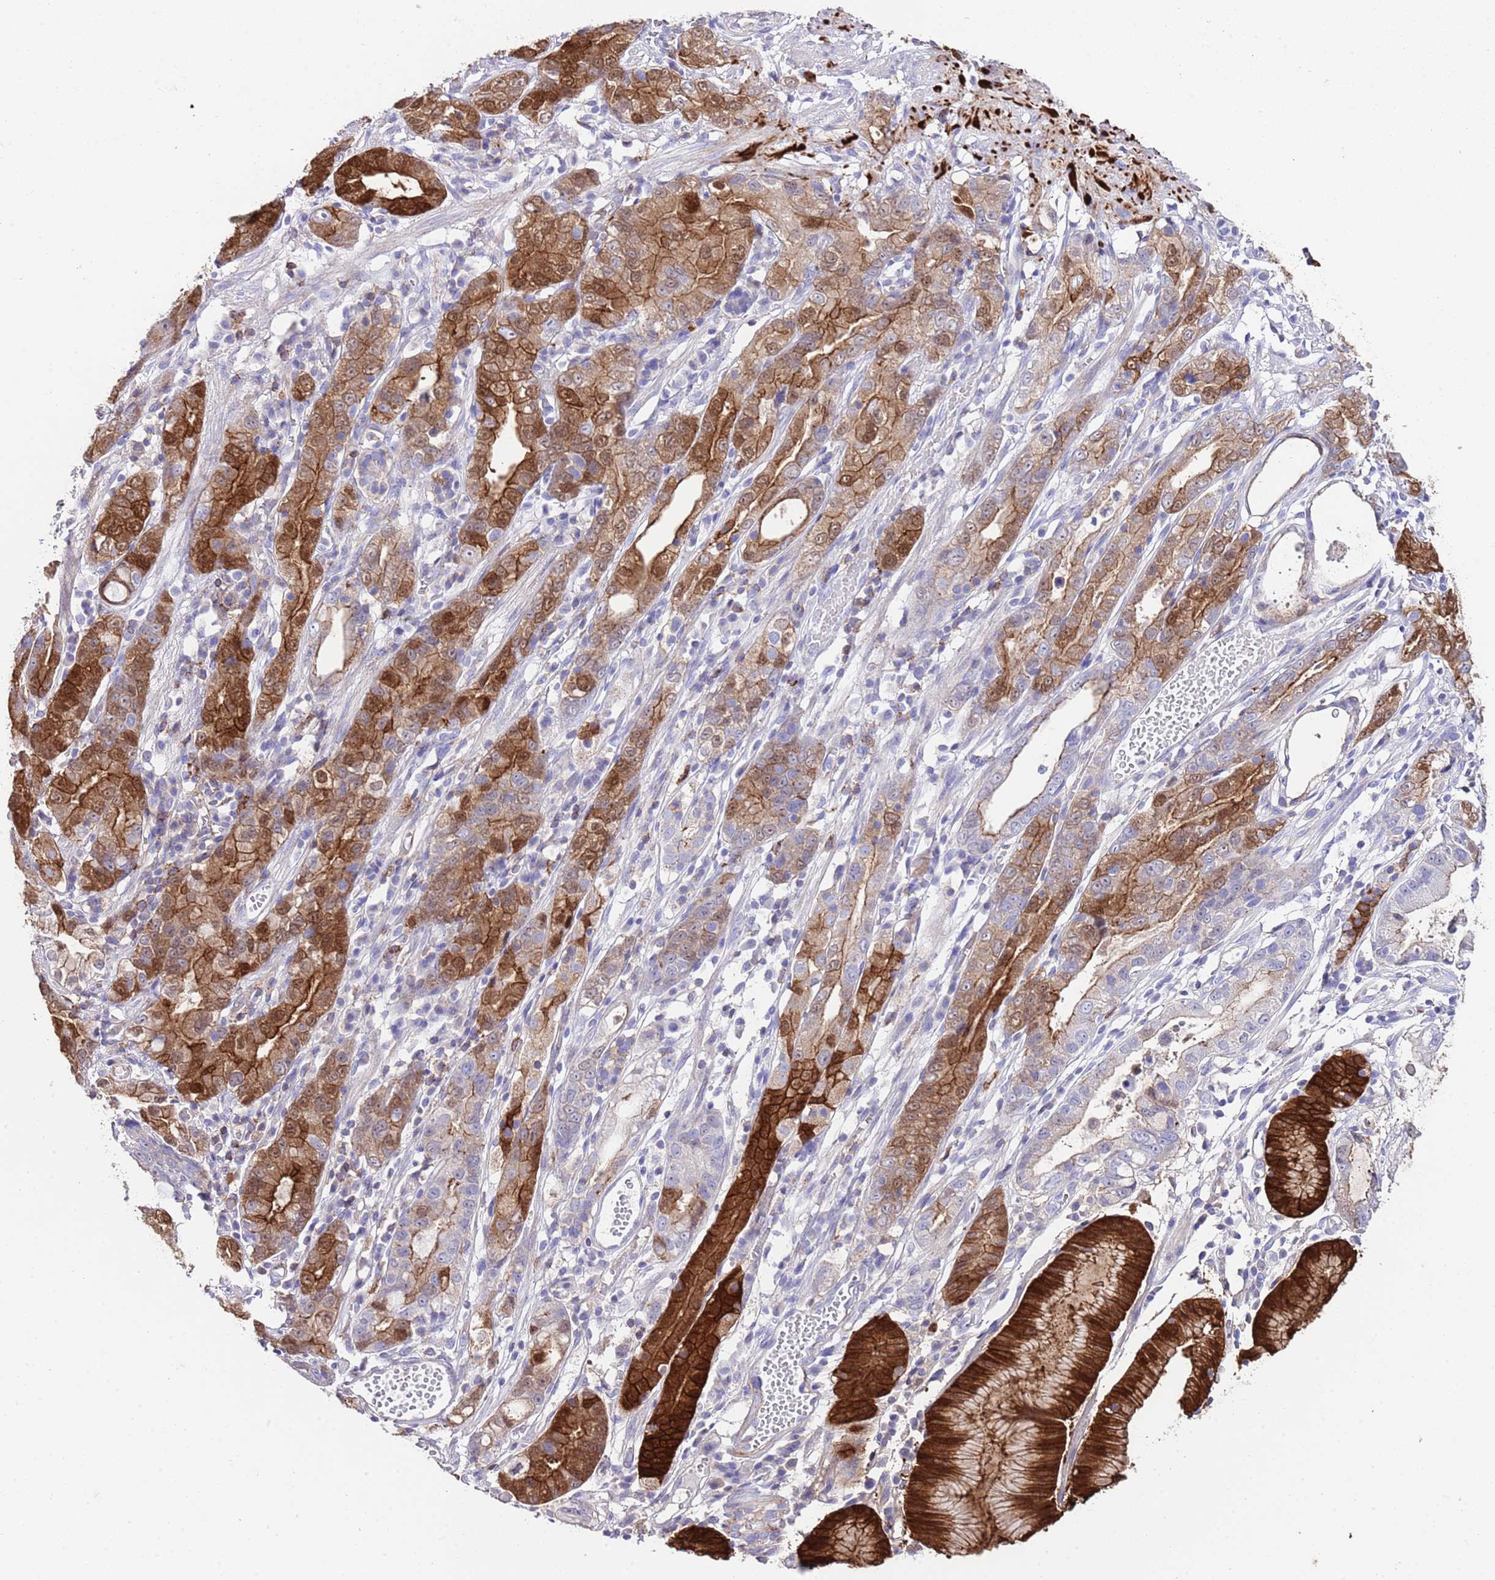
{"staining": {"intensity": "moderate", "quantity": "25%-75%", "location": "cytoplasmic/membranous"}, "tissue": "stomach cancer", "cell_type": "Tumor cells", "image_type": "cancer", "snomed": [{"axis": "morphology", "description": "Adenocarcinoma, NOS"}, {"axis": "topography", "description": "Stomach"}], "caption": "Tumor cells reveal medium levels of moderate cytoplasmic/membranous expression in approximately 25%-75% of cells in human adenocarcinoma (stomach).", "gene": "ALDH3A1", "patient": {"sex": "male", "age": 55}}